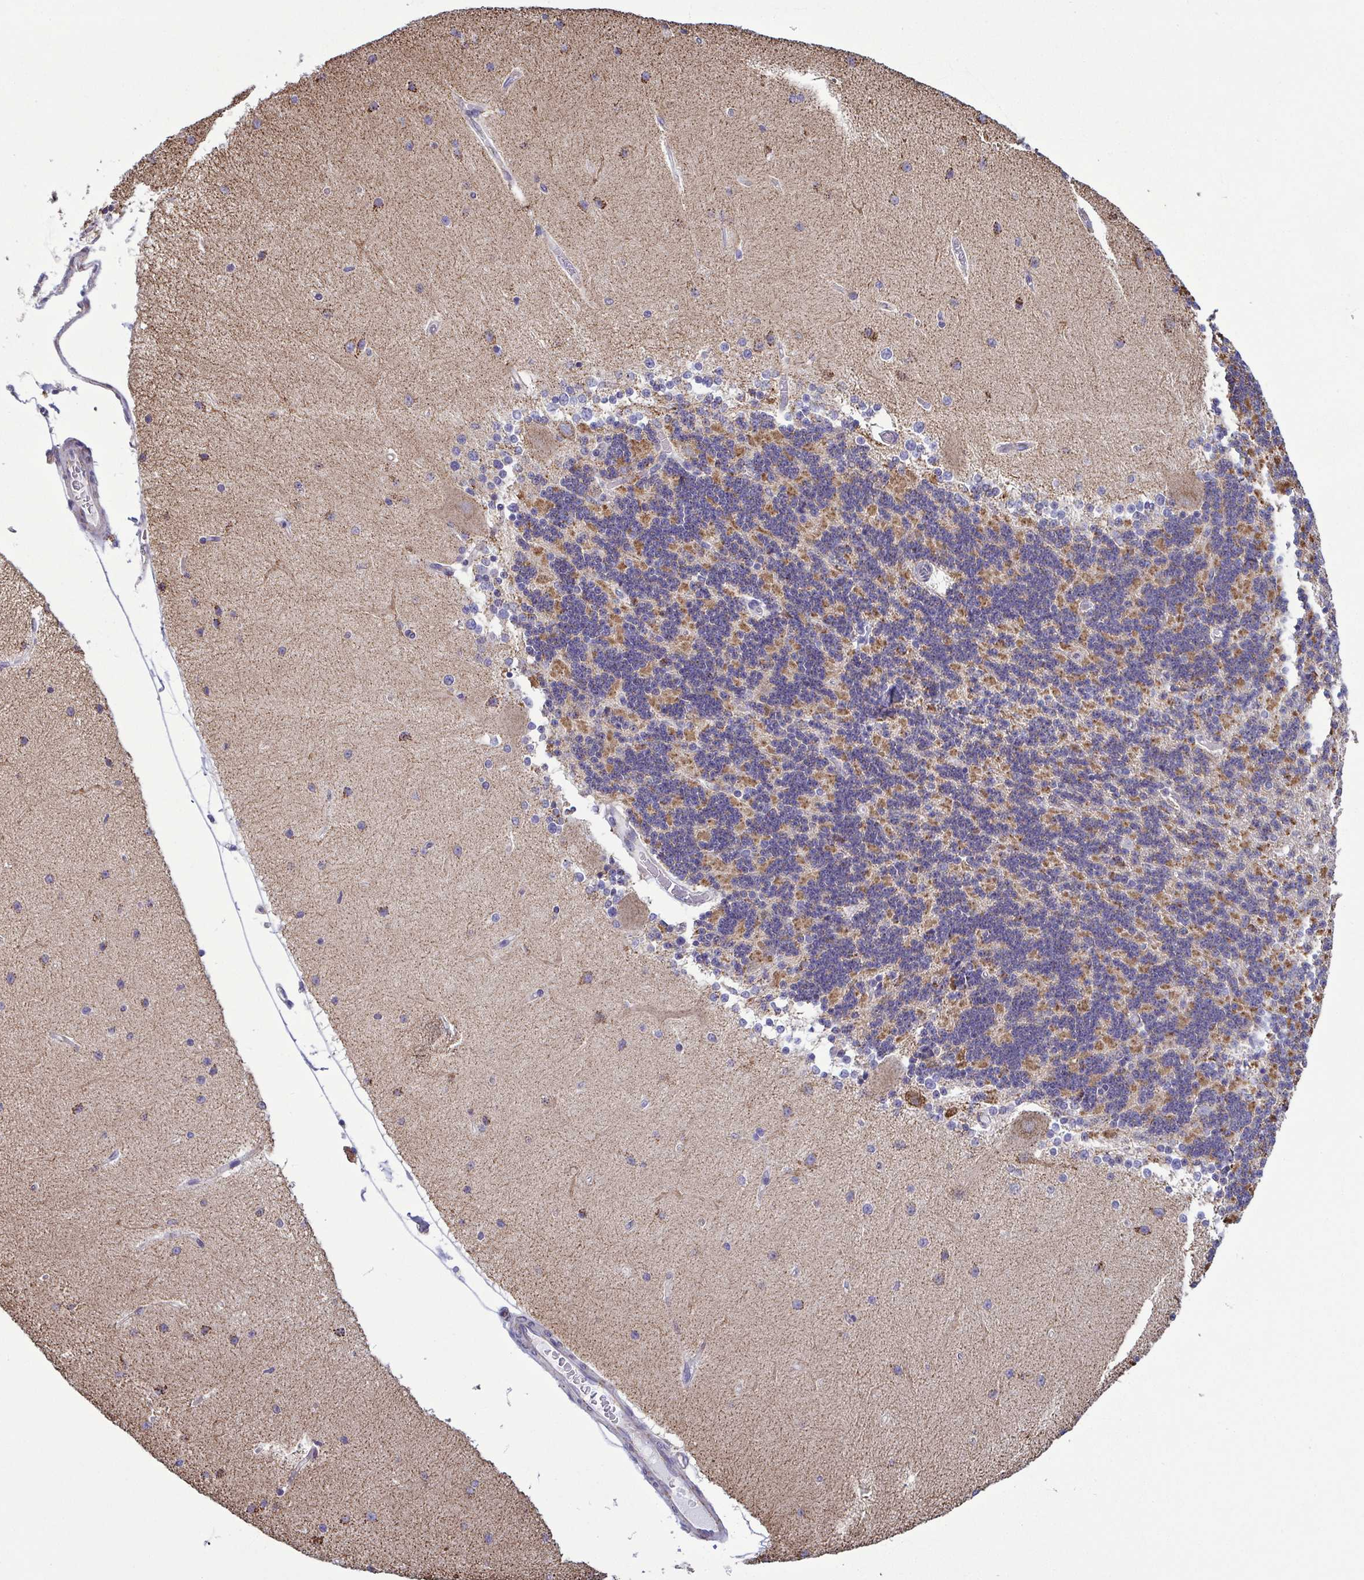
{"staining": {"intensity": "moderate", "quantity": "25%-75%", "location": "cytoplasmic/membranous"}, "tissue": "cerebellum", "cell_type": "Cells in granular layer", "image_type": "normal", "snomed": [{"axis": "morphology", "description": "Normal tissue, NOS"}, {"axis": "topography", "description": "Cerebellum"}], "caption": "Unremarkable cerebellum demonstrates moderate cytoplasmic/membranous expression in about 25%-75% of cells in granular layer, visualized by immunohistochemistry.", "gene": "CSDE1", "patient": {"sex": "female", "age": 54}}